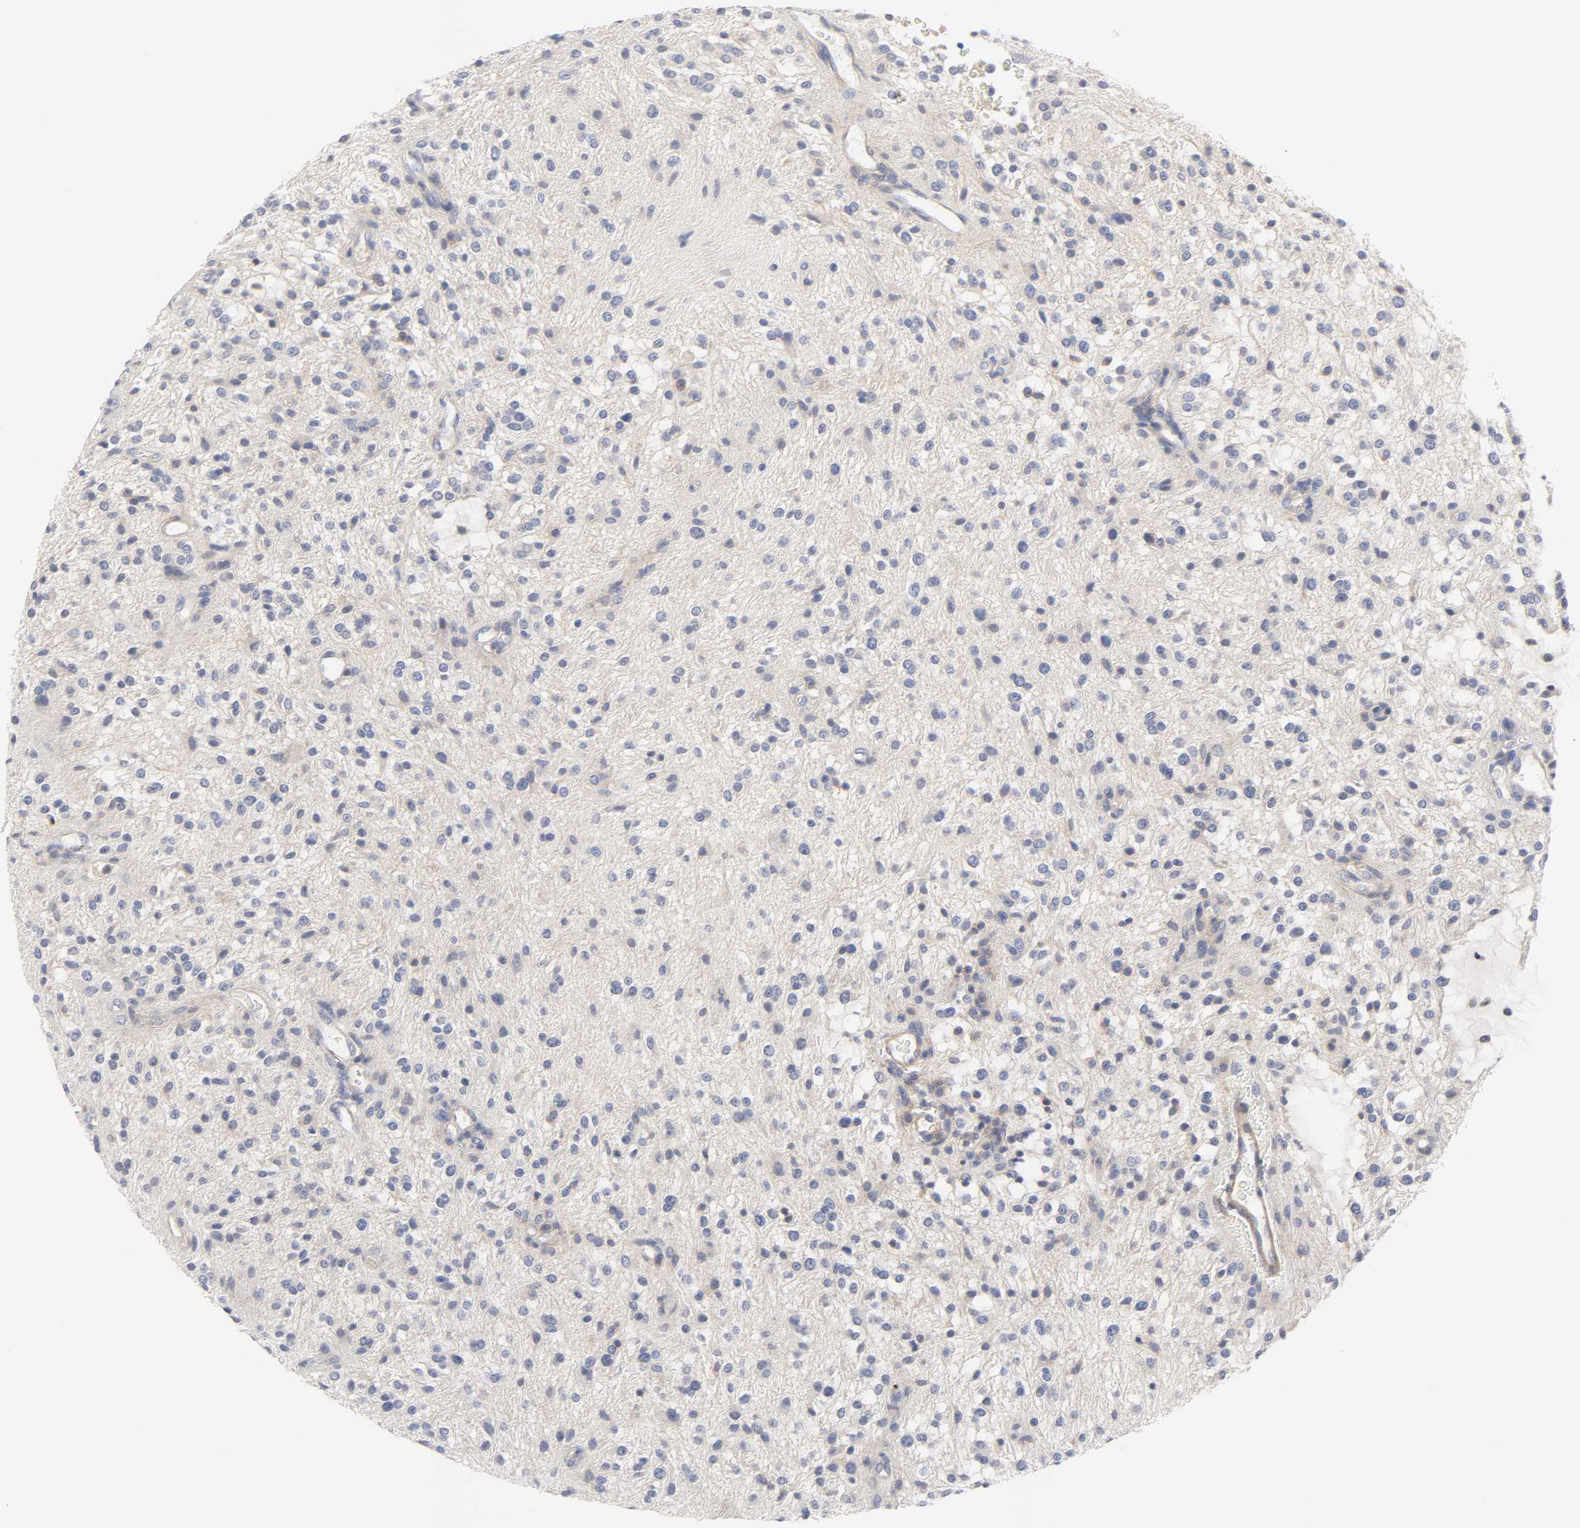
{"staining": {"intensity": "negative", "quantity": "none", "location": "none"}, "tissue": "glioma", "cell_type": "Tumor cells", "image_type": "cancer", "snomed": [{"axis": "morphology", "description": "Glioma, malignant, NOS"}, {"axis": "topography", "description": "Cerebellum"}], "caption": "DAB immunohistochemical staining of human malignant glioma reveals no significant staining in tumor cells.", "gene": "ROCK1", "patient": {"sex": "female", "age": 10}}